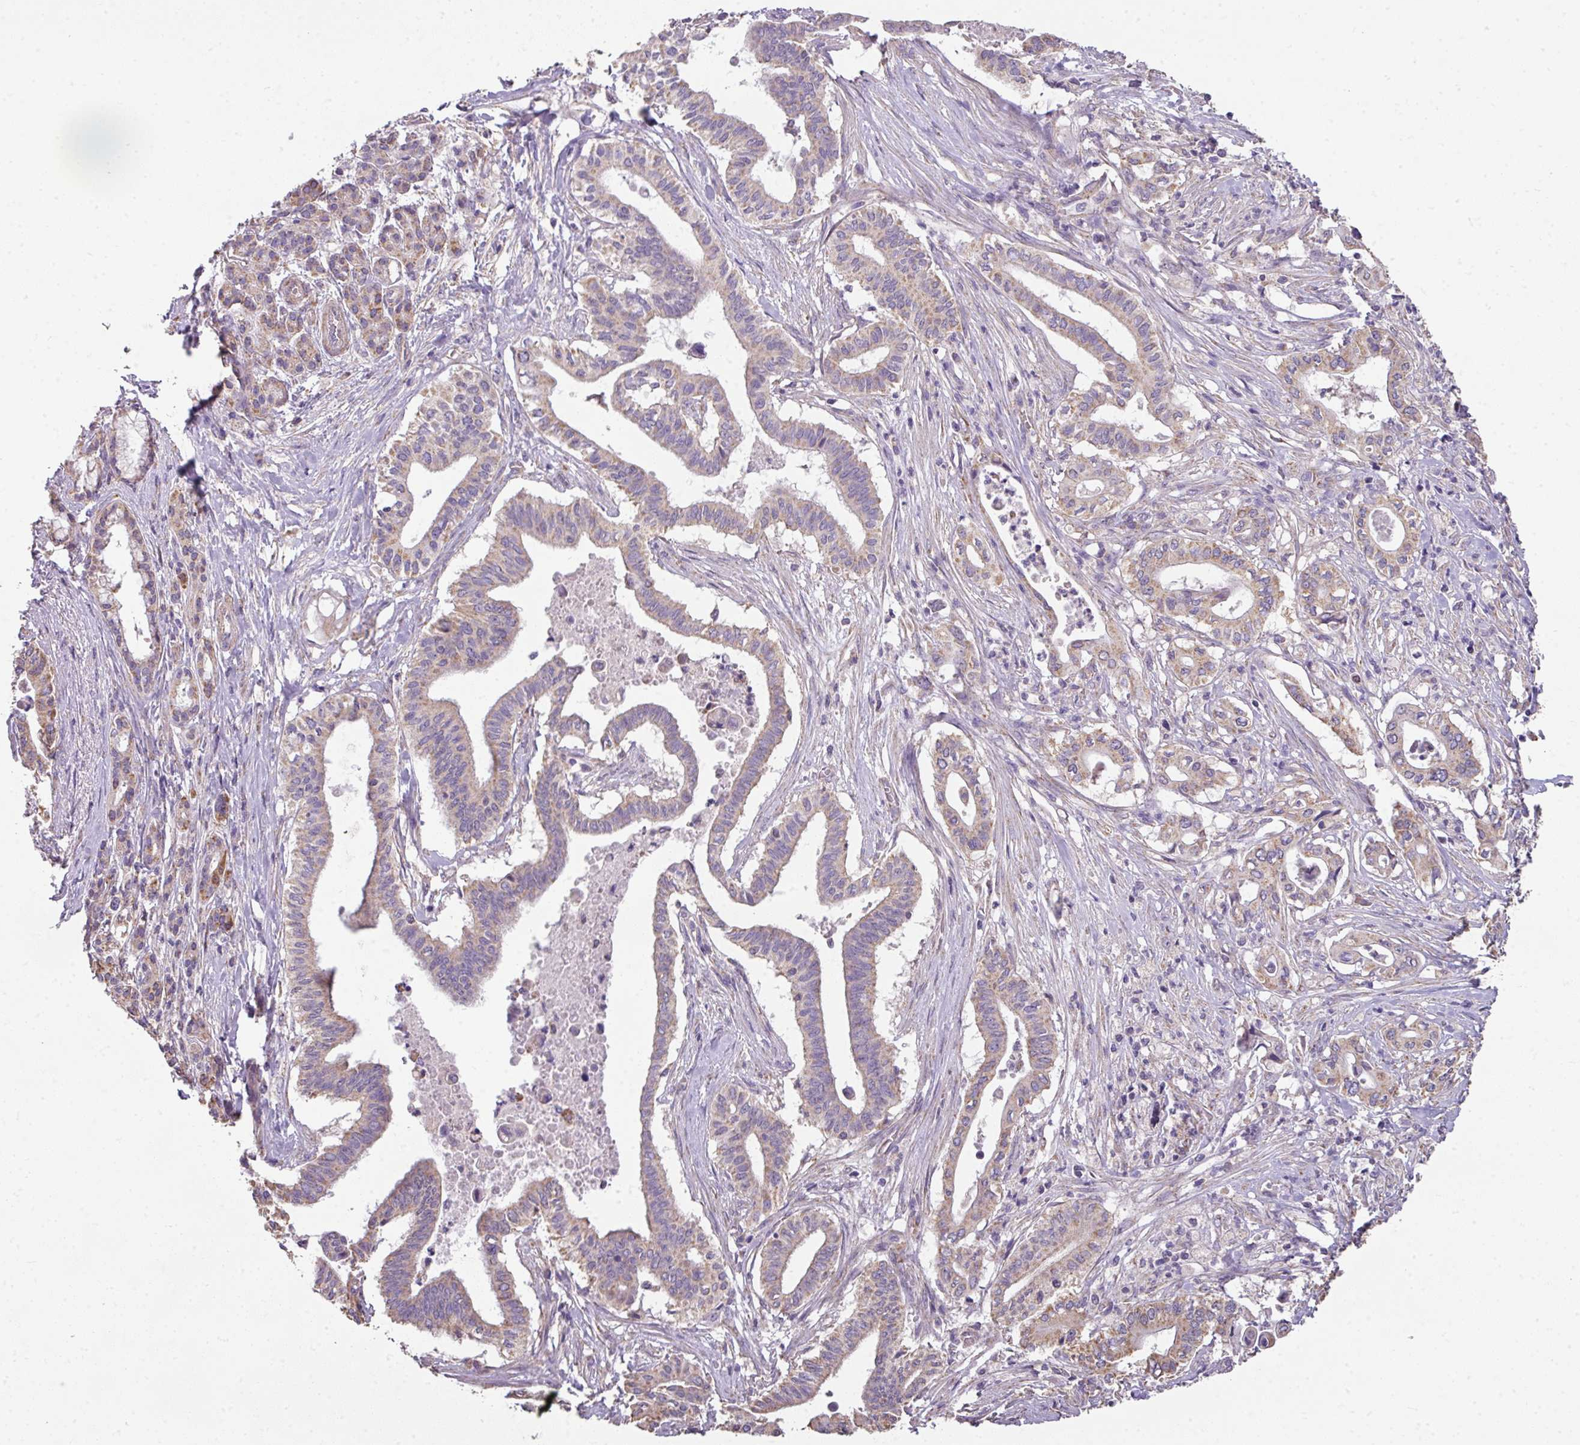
{"staining": {"intensity": "weak", "quantity": "25%-75%", "location": "cytoplasmic/membranous"}, "tissue": "pancreatic cancer", "cell_type": "Tumor cells", "image_type": "cancer", "snomed": [{"axis": "morphology", "description": "Adenocarcinoma, NOS"}, {"axis": "topography", "description": "Pancreas"}], "caption": "DAB (3,3'-diaminobenzidine) immunohistochemical staining of adenocarcinoma (pancreatic) reveals weak cytoplasmic/membranous protein staining in approximately 25%-75% of tumor cells.", "gene": "PALS2", "patient": {"sex": "female", "age": 77}}